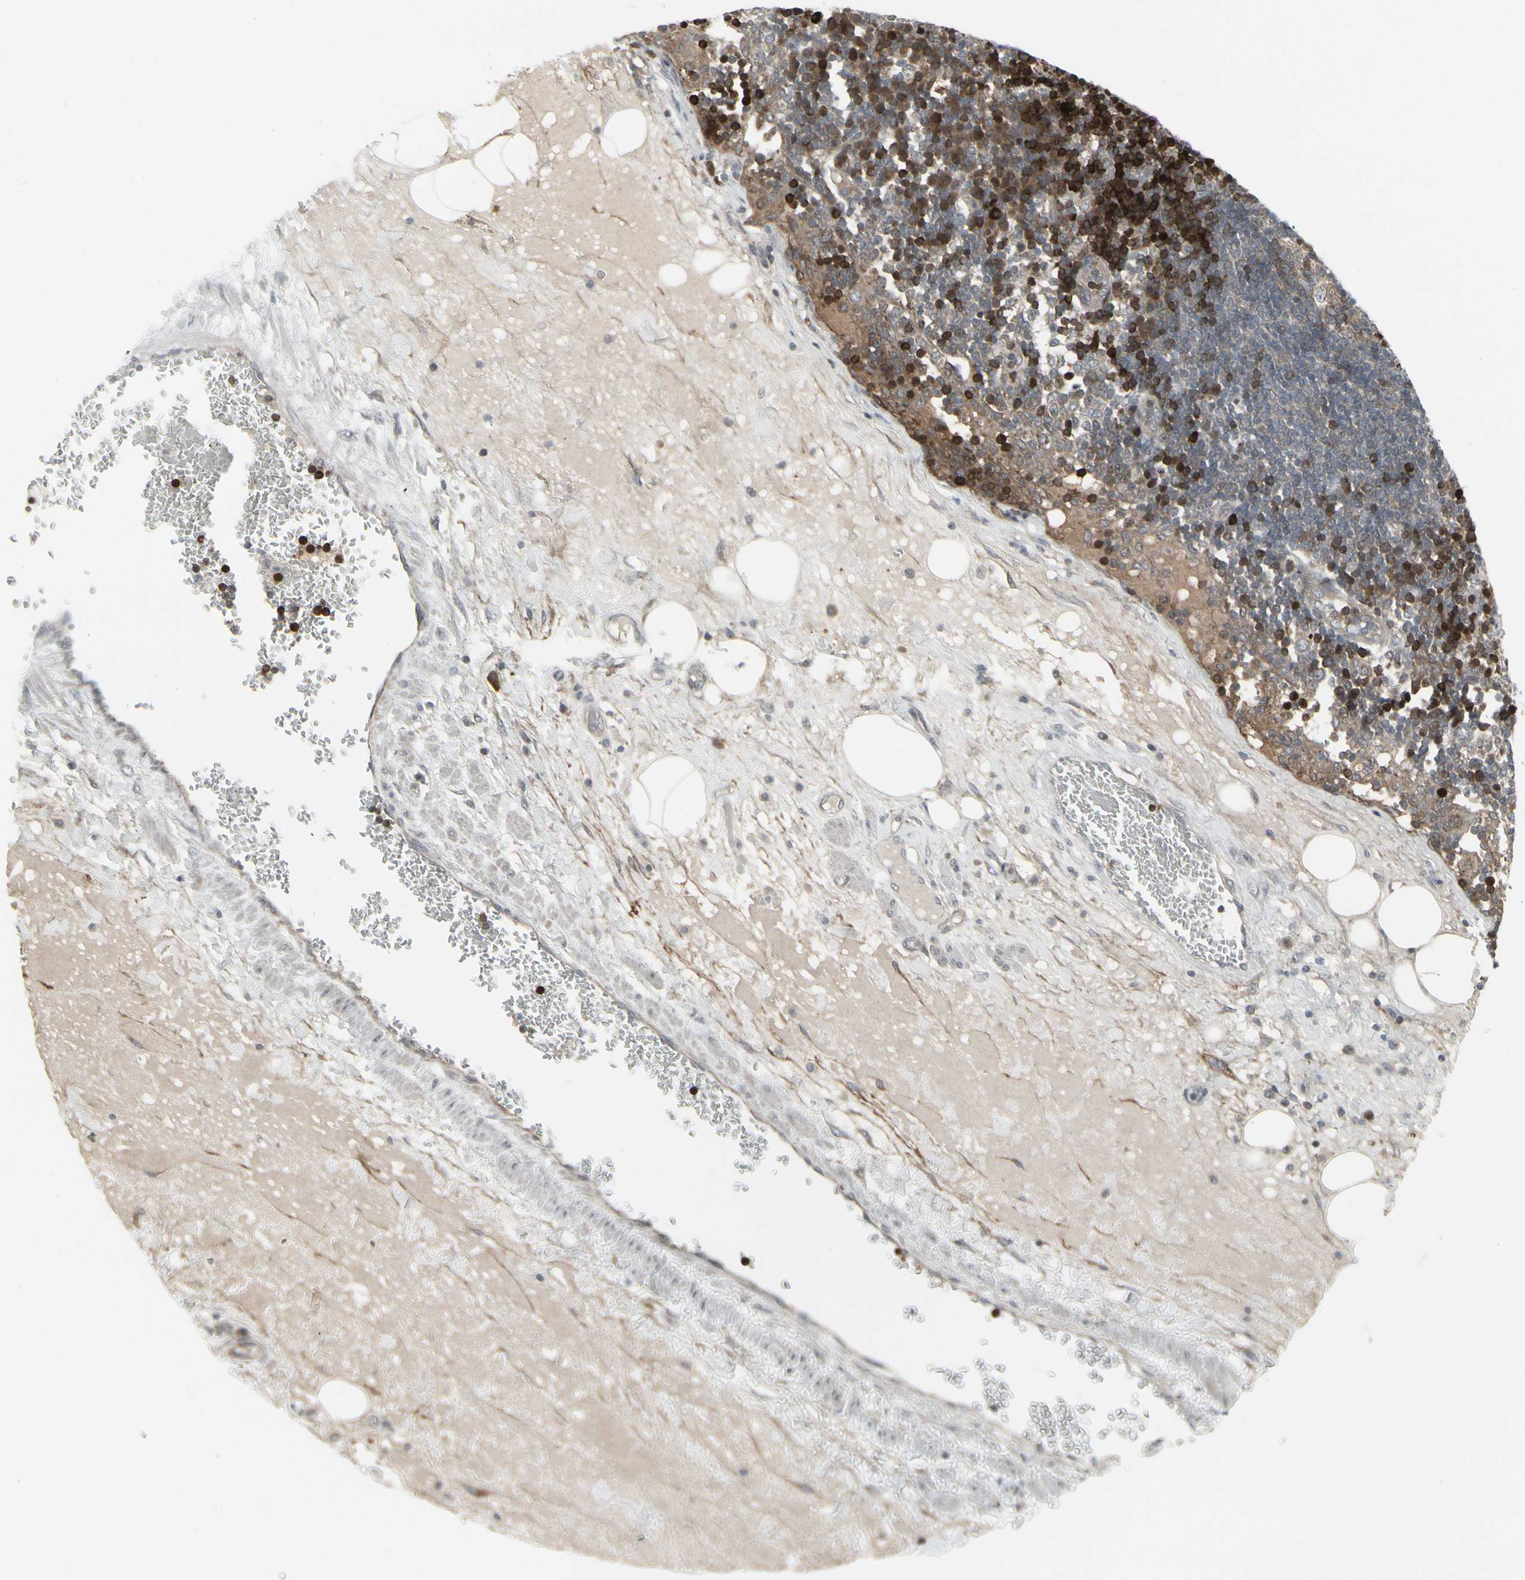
{"staining": {"intensity": "moderate", "quantity": ">75%", "location": "cytoplasmic/membranous"}, "tissue": "lymph node", "cell_type": "Germinal center cells", "image_type": "normal", "snomed": [{"axis": "morphology", "description": "Normal tissue, NOS"}, {"axis": "morphology", "description": "Squamous cell carcinoma, metastatic, NOS"}, {"axis": "topography", "description": "Lymph node"}], "caption": "High-magnification brightfield microscopy of benign lymph node stained with DAB (brown) and counterstained with hematoxylin (blue). germinal center cells exhibit moderate cytoplasmic/membranous positivity is present in about>75% of cells.", "gene": "IGFBP6", "patient": {"sex": "female", "age": 53}}